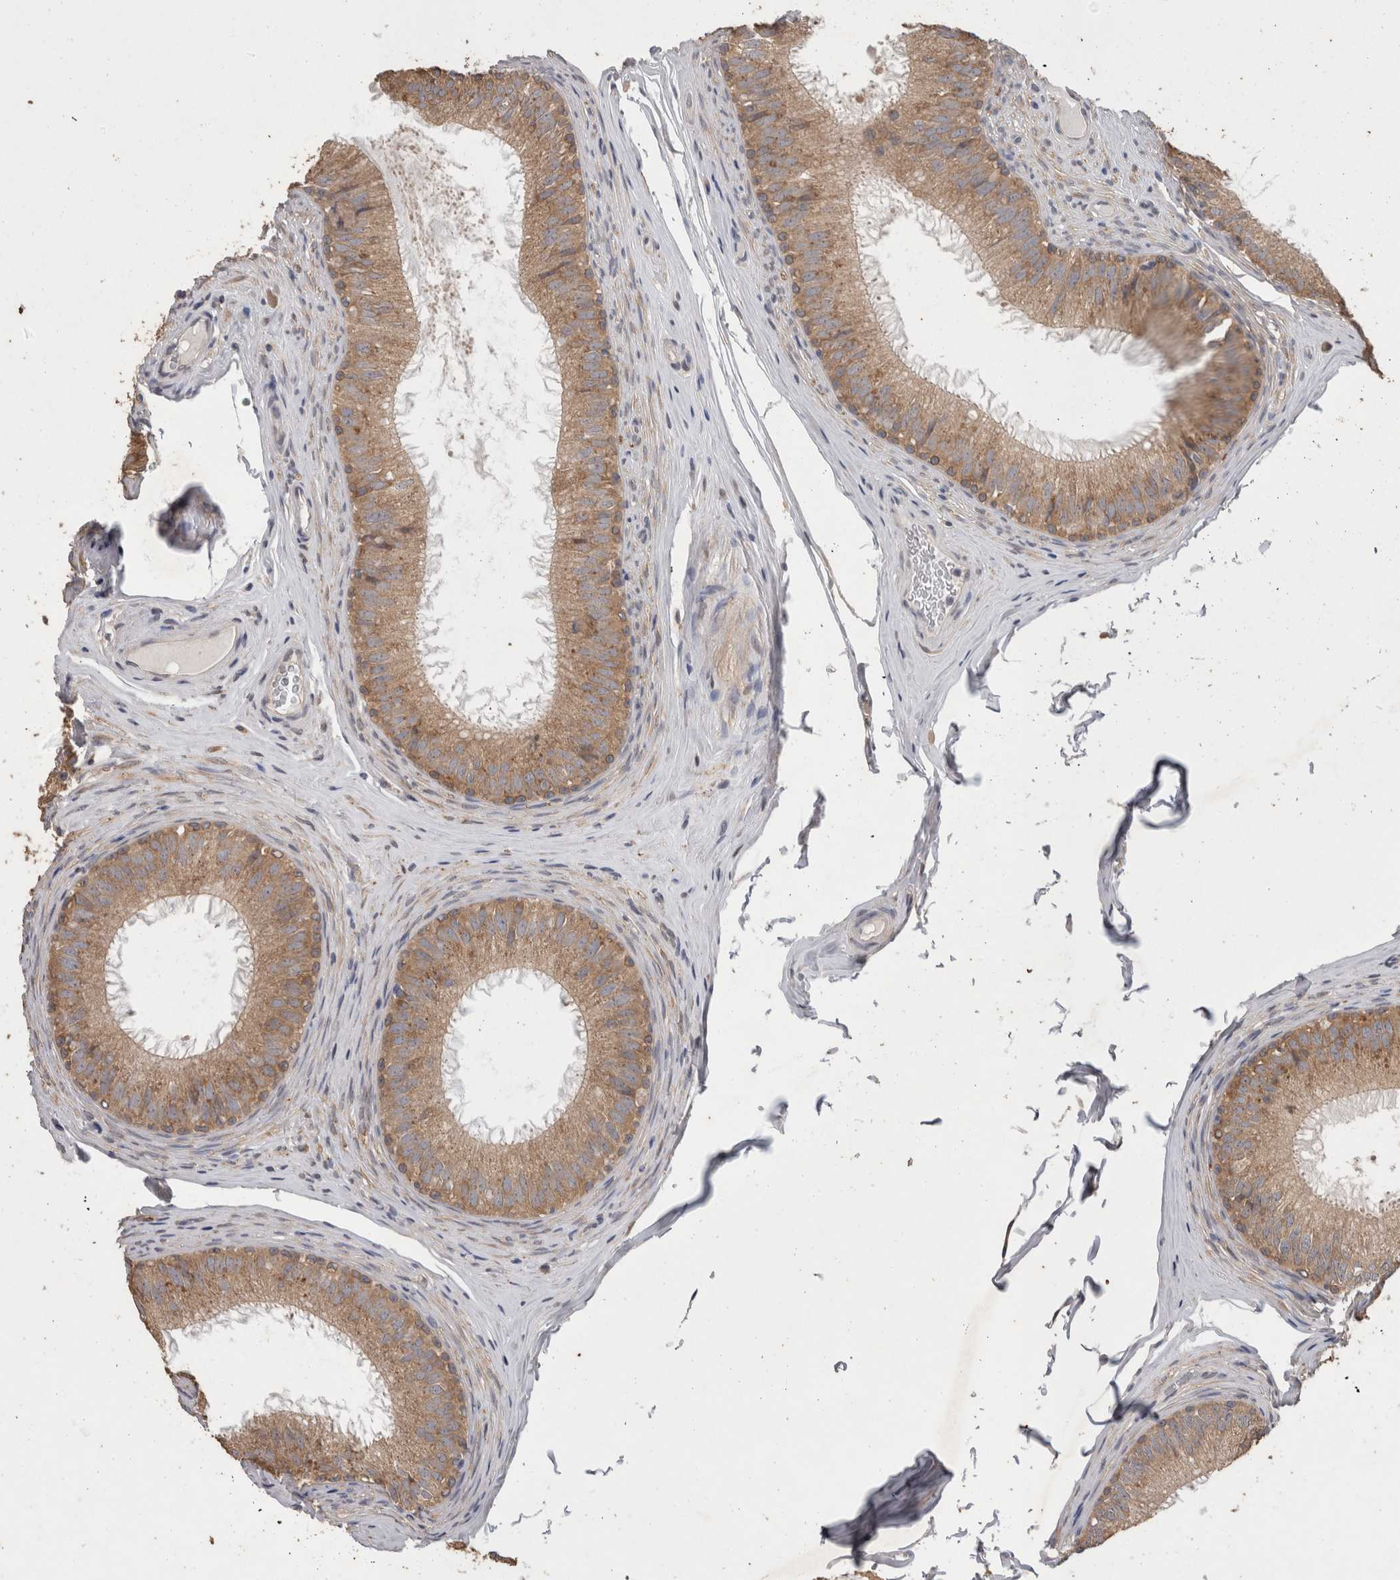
{"staining": {"intensity": "moderate", "quantity": ">75%", "location": "cytoplasmic/membranous"}, "tissue": "epididymis", "cell_type": "Glandular cells", "image_type": "normal", "snomed": [{"axis": "morphology", "description": "Normal tissue, NOS"}, {"axis": "topography", "description": "Epididymis"}], "caption": "Immunohistochemistry (DAB) staining of benign human epididymis shows moderate cytoplasmic/membranous protein staining in approximately >75% of glandular cells.", "gene": "FHOD3", "patient": {"sex": "male", "age": 32}}